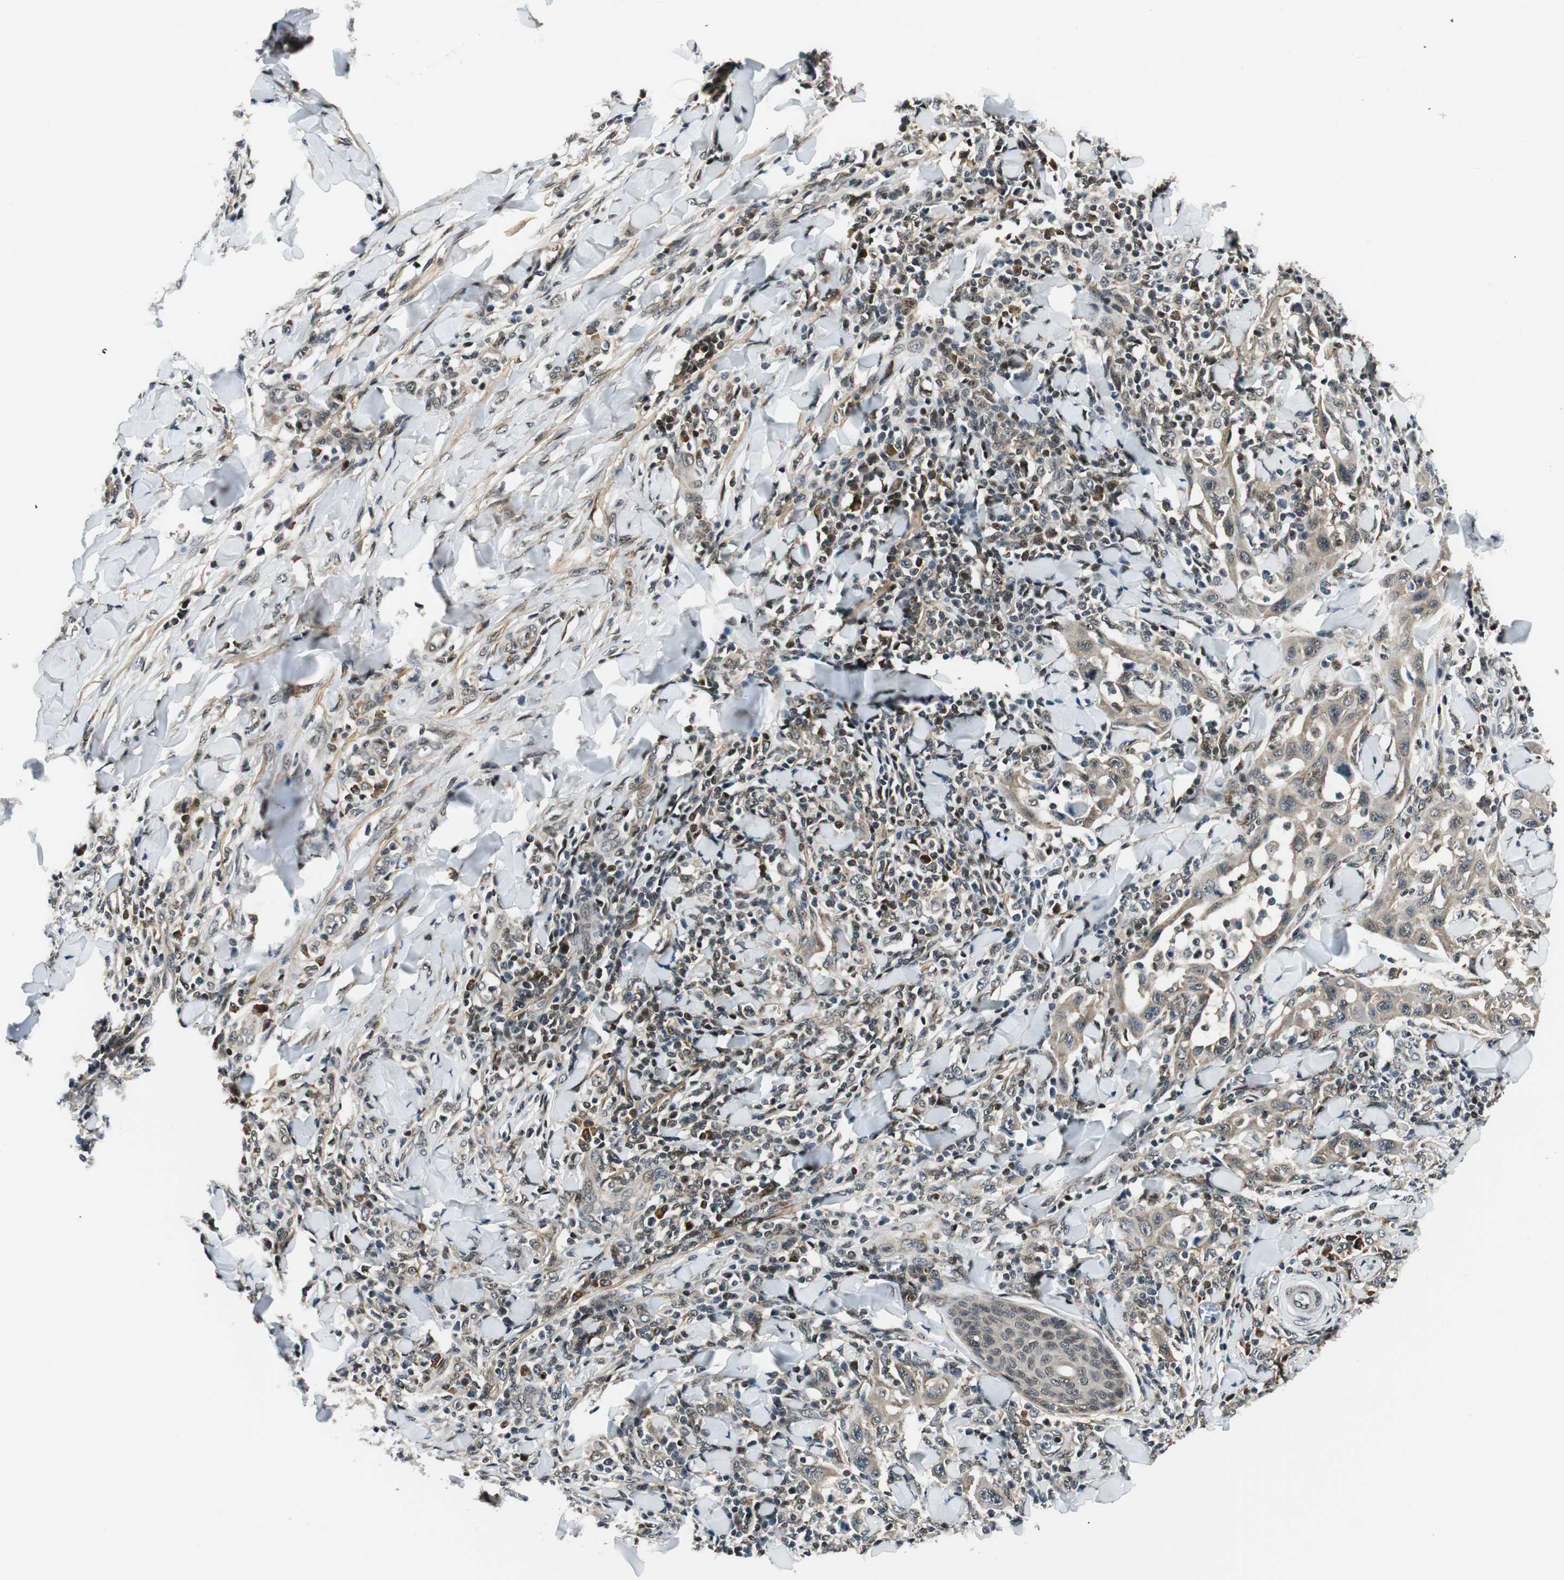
{"staining": {"intensity": "weak", "quantity": "25%-75%", "location": "cytoplasmic/membranous"}, "tissue": "skin cancer", "cell_type": "Tumor cells", "image_type": "cancer", "snomed": [{"axis": "morphology", "description": "Squamous cell carcinoma, NOS"}, {"axis": "topography", "description": "Skin"}], "caption": "A brown stain highlights weak cytoplasmic/membranous expression of a protein in human skin cancer (squamous cell carcinoma) tumor cells.", "gene": "RING1", "patient": {"sex": "male", "age": 24}}